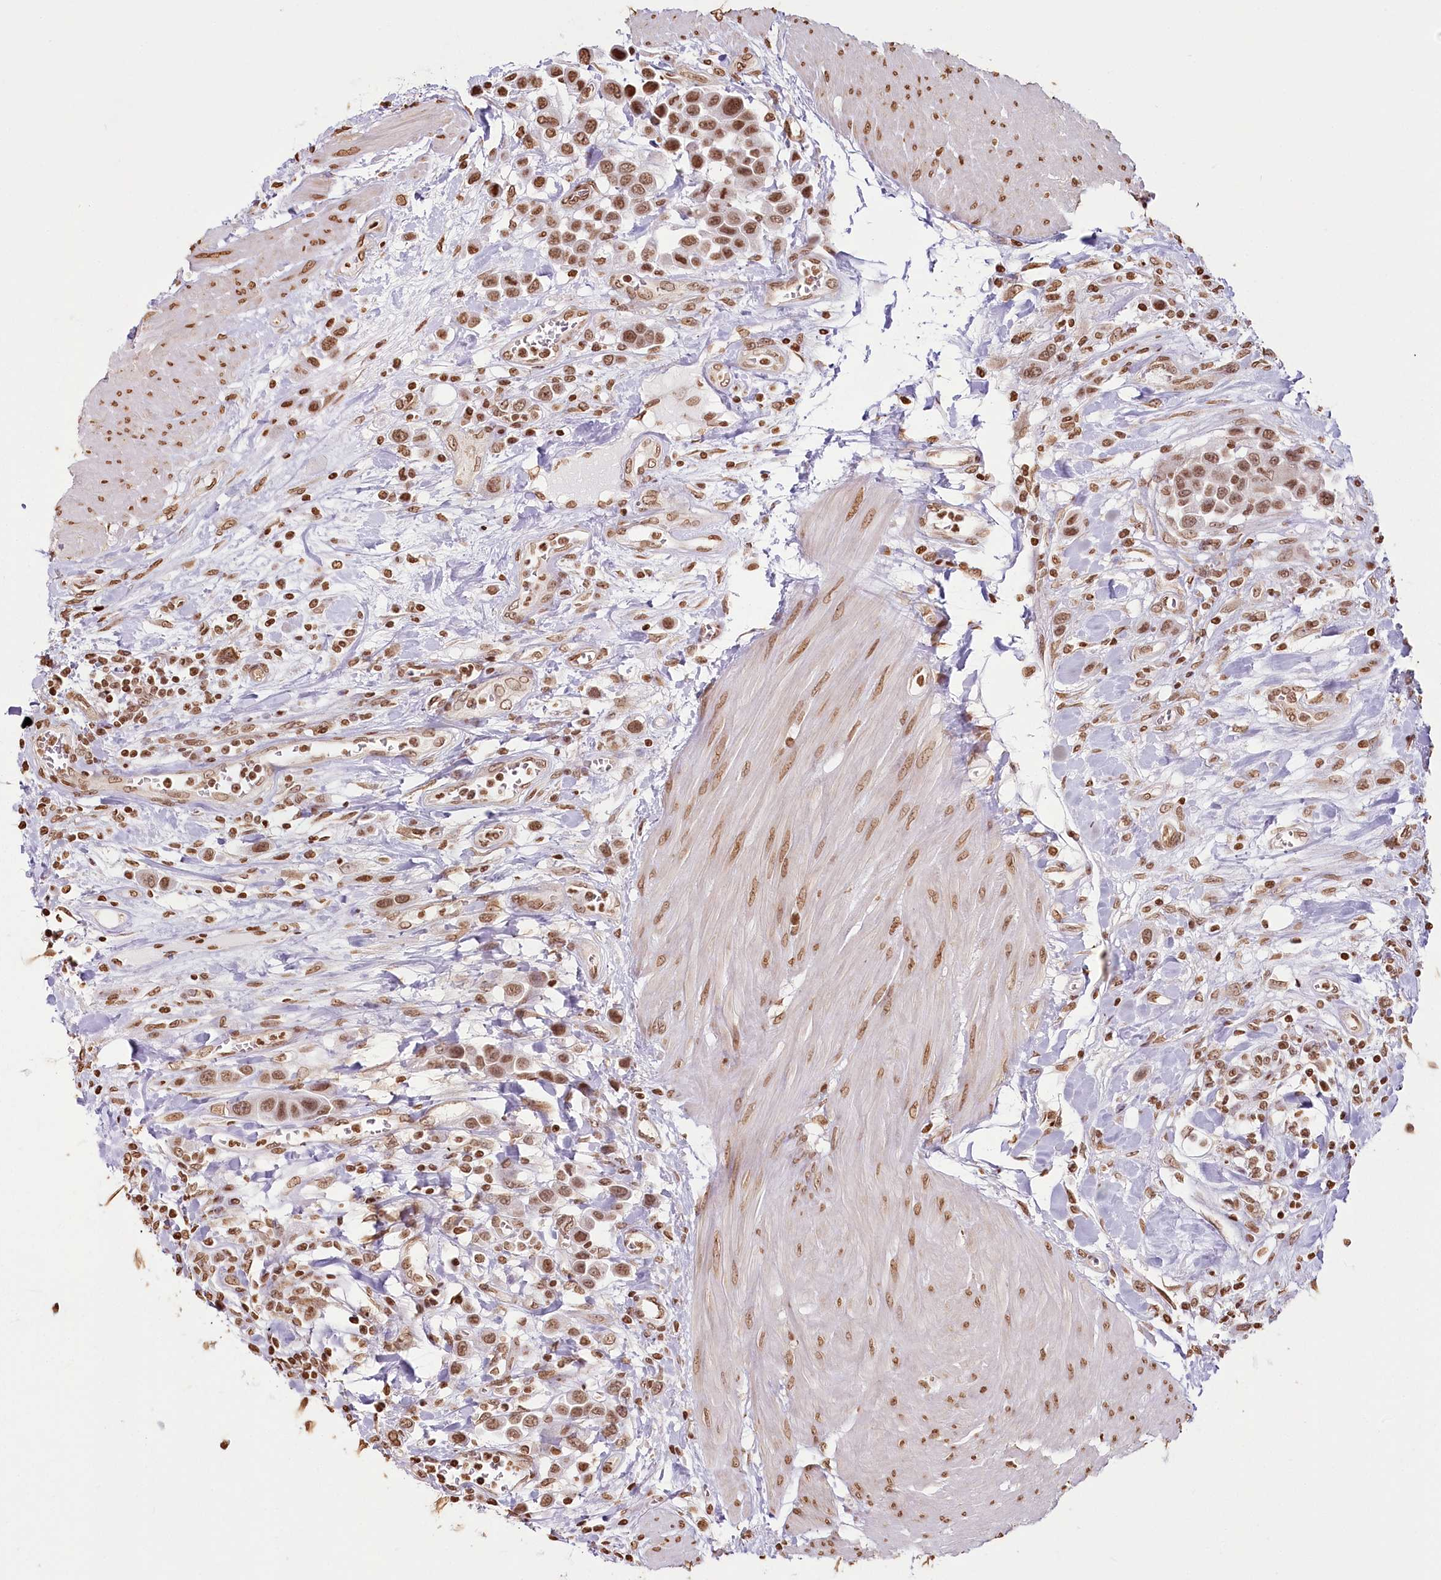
{"staining": {"intensity": "moderate", "quantity": ">75%", "location": "nuclear"}, "tissue": "urothelial cancer", "cell_type": "Tumor cells", "image_type": "cancer", "snomed": [{"axis": "morphology", "description": "Urothelial carcinoma, High grade"}, {"axis": "topography", "description": "Urinary bladder"}], "caption": "Brown immunohistochemical staining in high-grade urothelial carcinoma exhibits moderate nuclear staining in about >75% of tumor cells.", "gene": "FAM13A", "patient": {"sex": "male", "age": 50}}